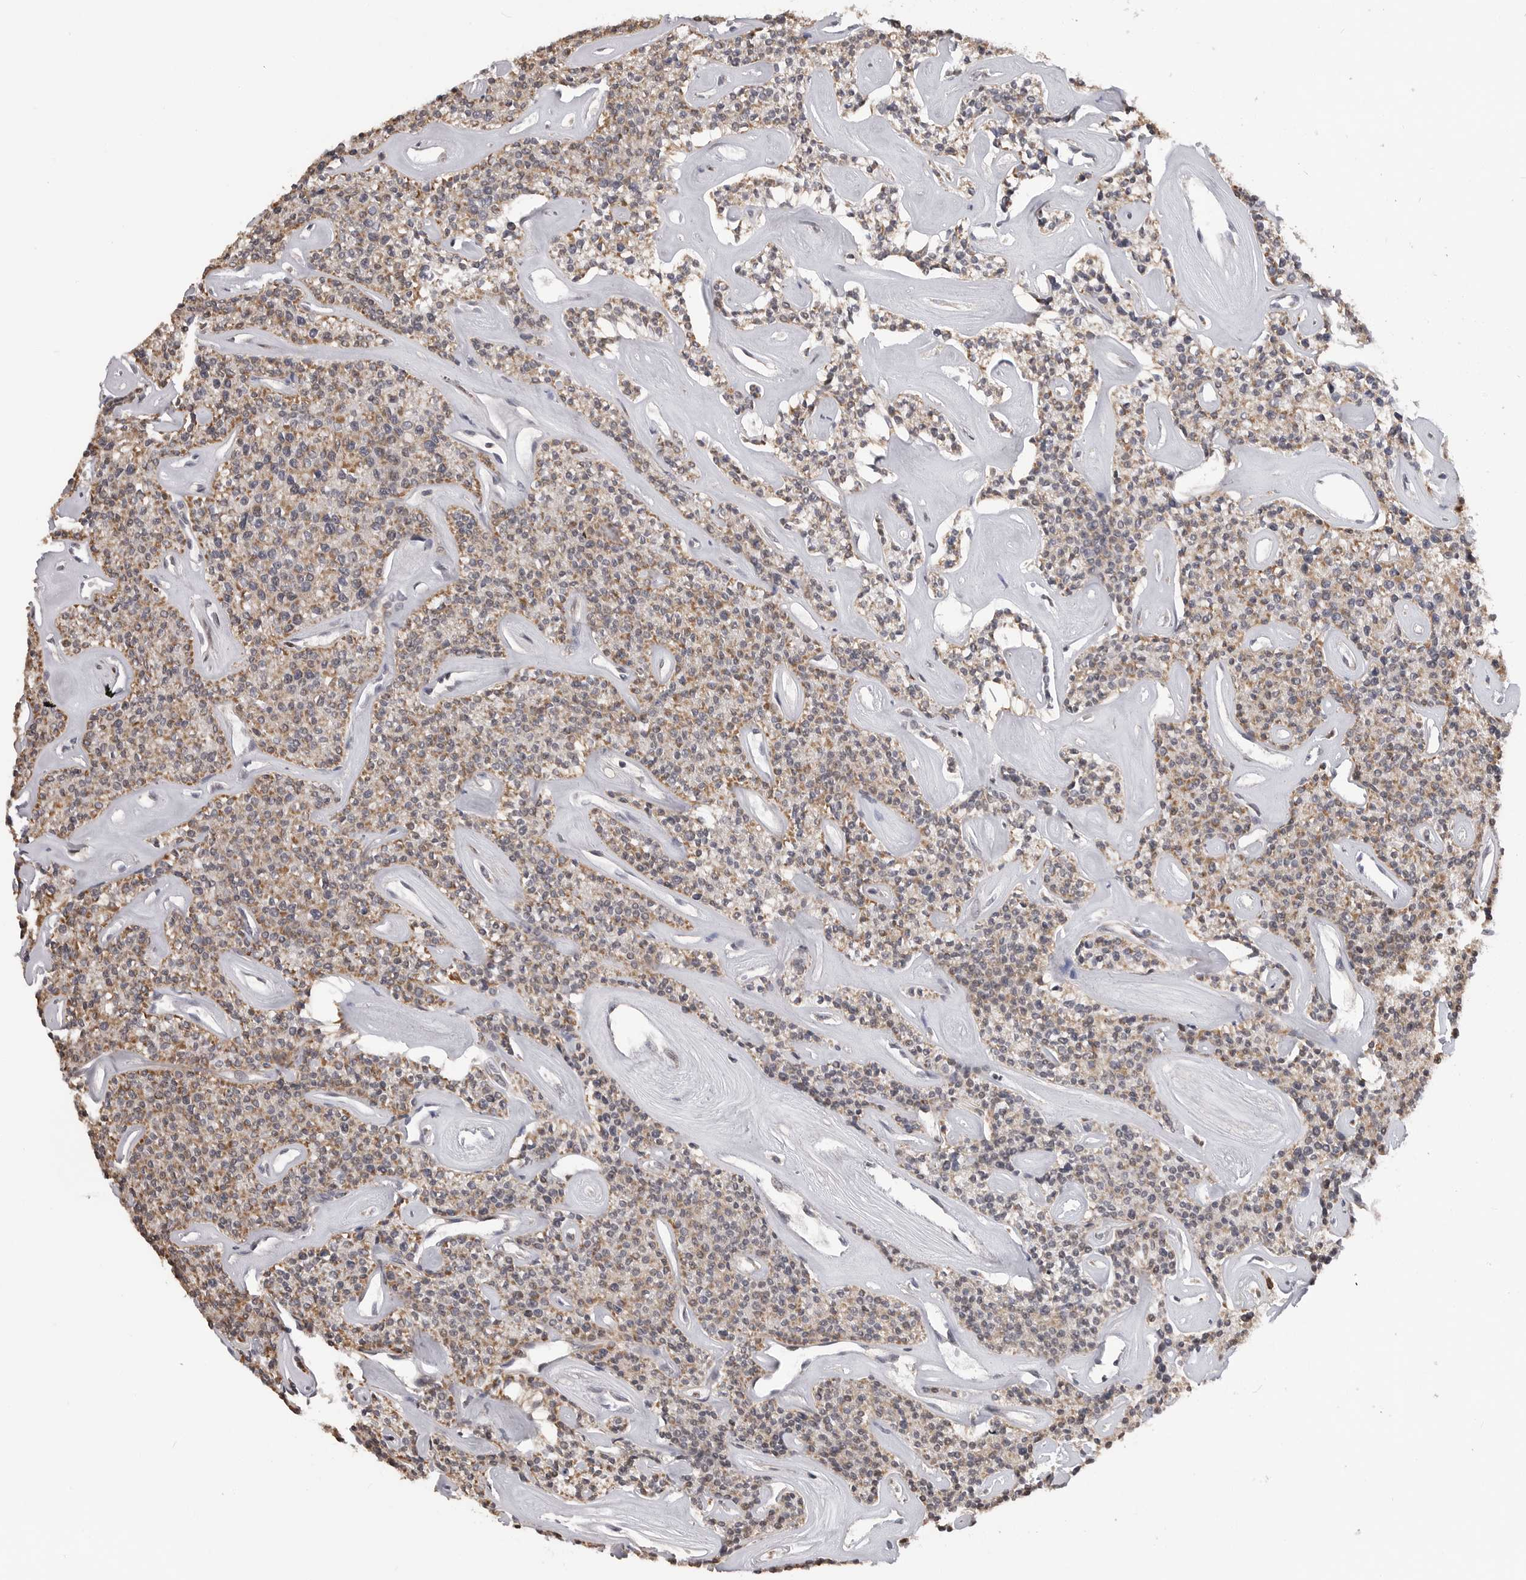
{"staining": {"intensity": "moderate", "quantity": ">75%", "location": "cytoplasmic/membranous,nuclear"}, "tissue": "parathyroid gland", "cell_type": "Glandular cells", "image_type": "normal", "snomed": [{"axis": "morphology", "description": "Normal tissue, NOS"}, {"axis": "topography", "description": "Parathyroid gland"}], "caption": "Immunohistochemistry (IHC) image of benign human parathyroid gland stained for a protein (brown), which displays medium levels of moderate cytoplasmic/membranous,nuclear expression in approximately >75% of glandular cells.", "gene": "SMARCC1", "patient": {"sex": "male", "age": 46}}